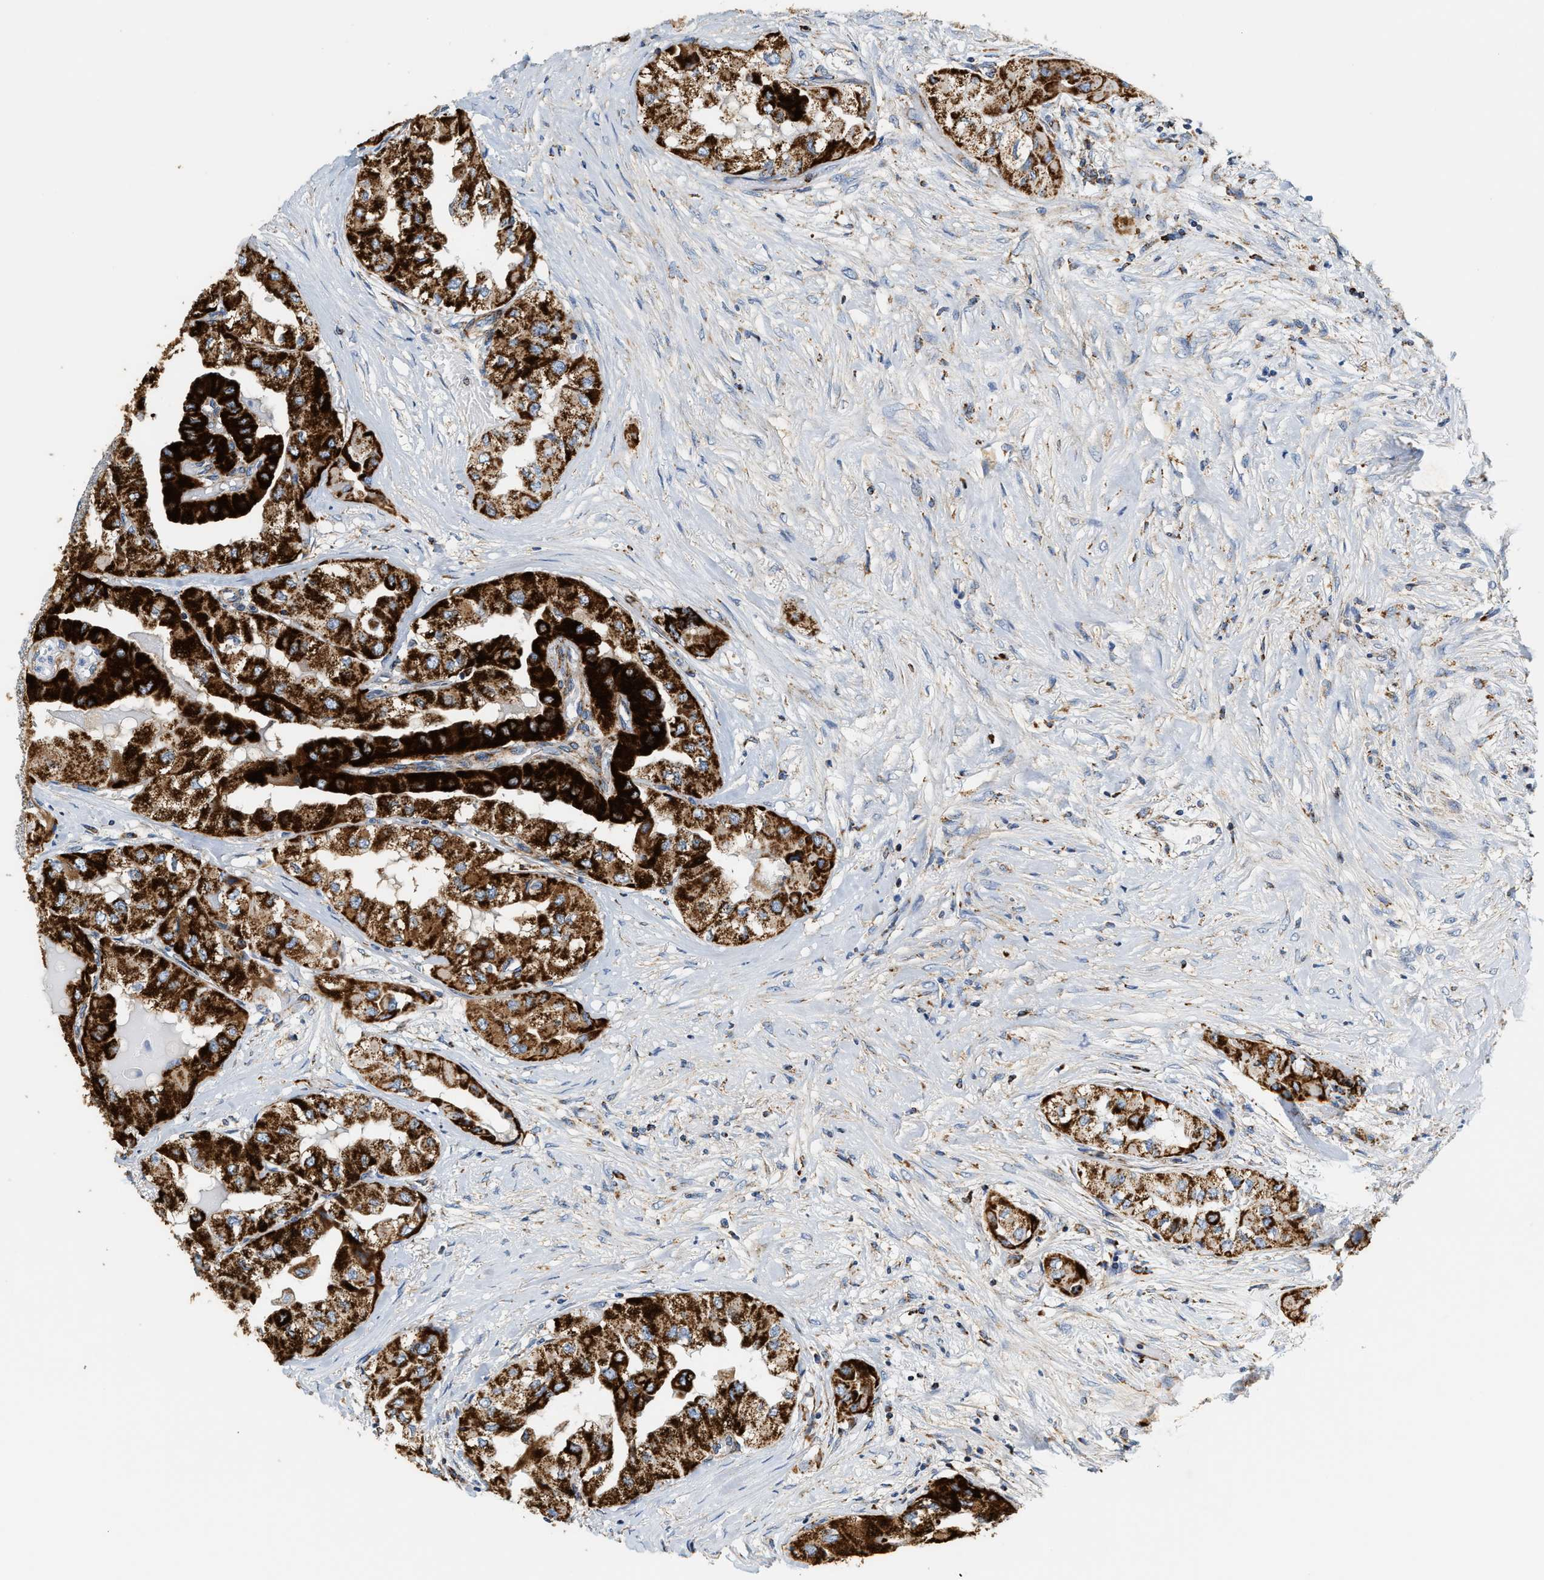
{"staining": {"intensity": "strong", "quantity": ">75%", "location": "cytoplasmic/membranous"}, "tissue": "thyroid cancer", "cell_type": "Tumor cells", "image_type": "cancer", "snomed": [{"axis": "morphology", "description": "Papillary adenocarcinoma, NOS"}, {"axis": "topography", "description": "Thyroid gland"}], "caption": "Immunohistochemistry (DAB (3,3'-diaminobenzidine)) staining of human thyroid cancer (papillary adenocarcinoma) displays strong cytoplasmic/membranous protein staining in about >75% of tumor cells.", "gene": "SHMT2", "patient": {"sex": "female", "age": 59}}